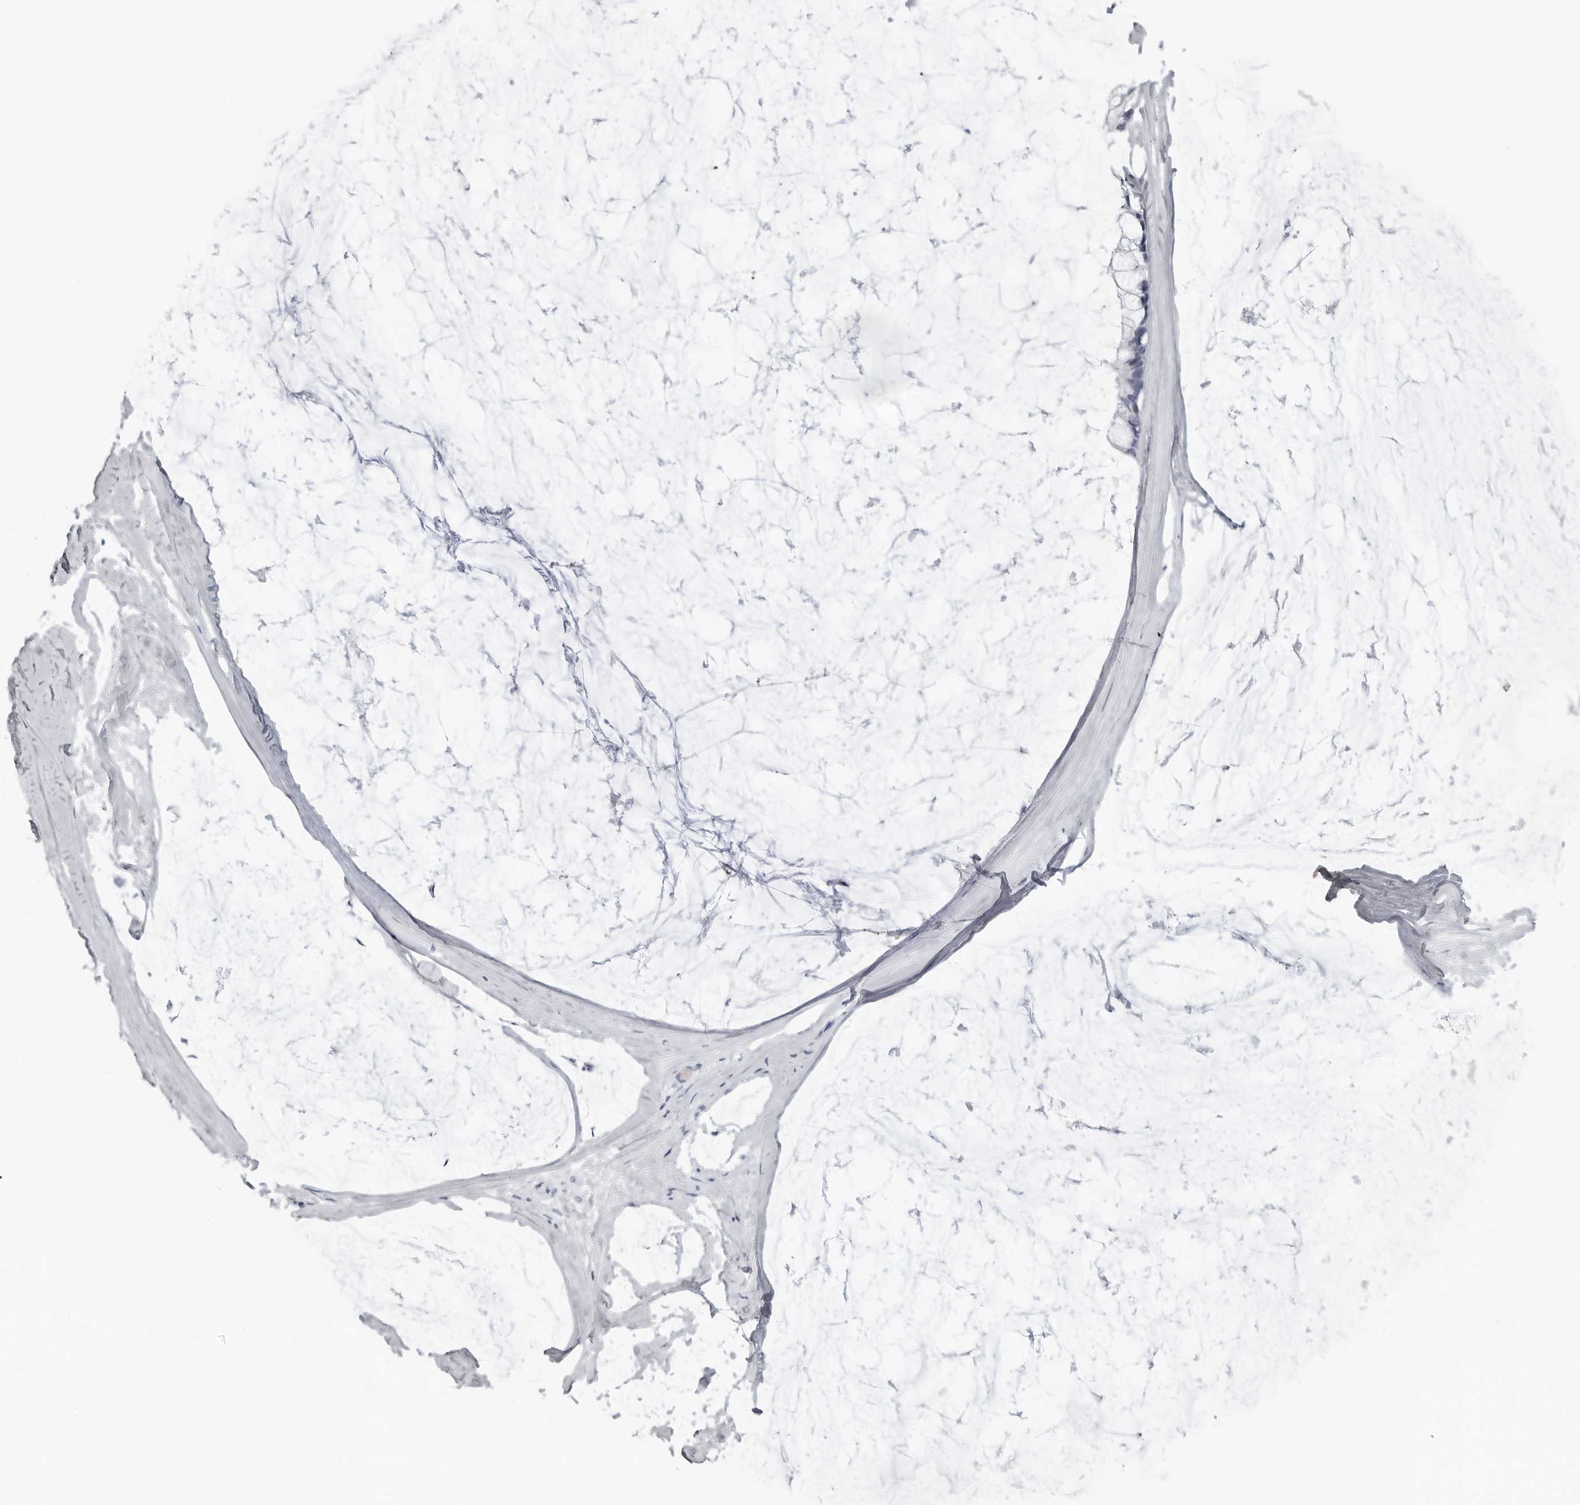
{"staining": {"intensity": "negative", "quantity": "none", "location": "none"}, "tissue": "ovarian cancer", "cell_type": "Tumor cells", "image_type": "cancer", "snomed": [{"axis": "morphology", "description": "Cystadenocarcinoma, mucinous, NOS"}, {"axis": "topography", "description": "Ovary"}], "caption": "Immunohistochemistry photomicrograph of human ovarian cancer (mucinous cystadenocarcinoma) stained for a protein (brown), which shows no positivity in tumor cells.", "gene": "EPB41", "patient": {"sex": "female", "age": 39}}